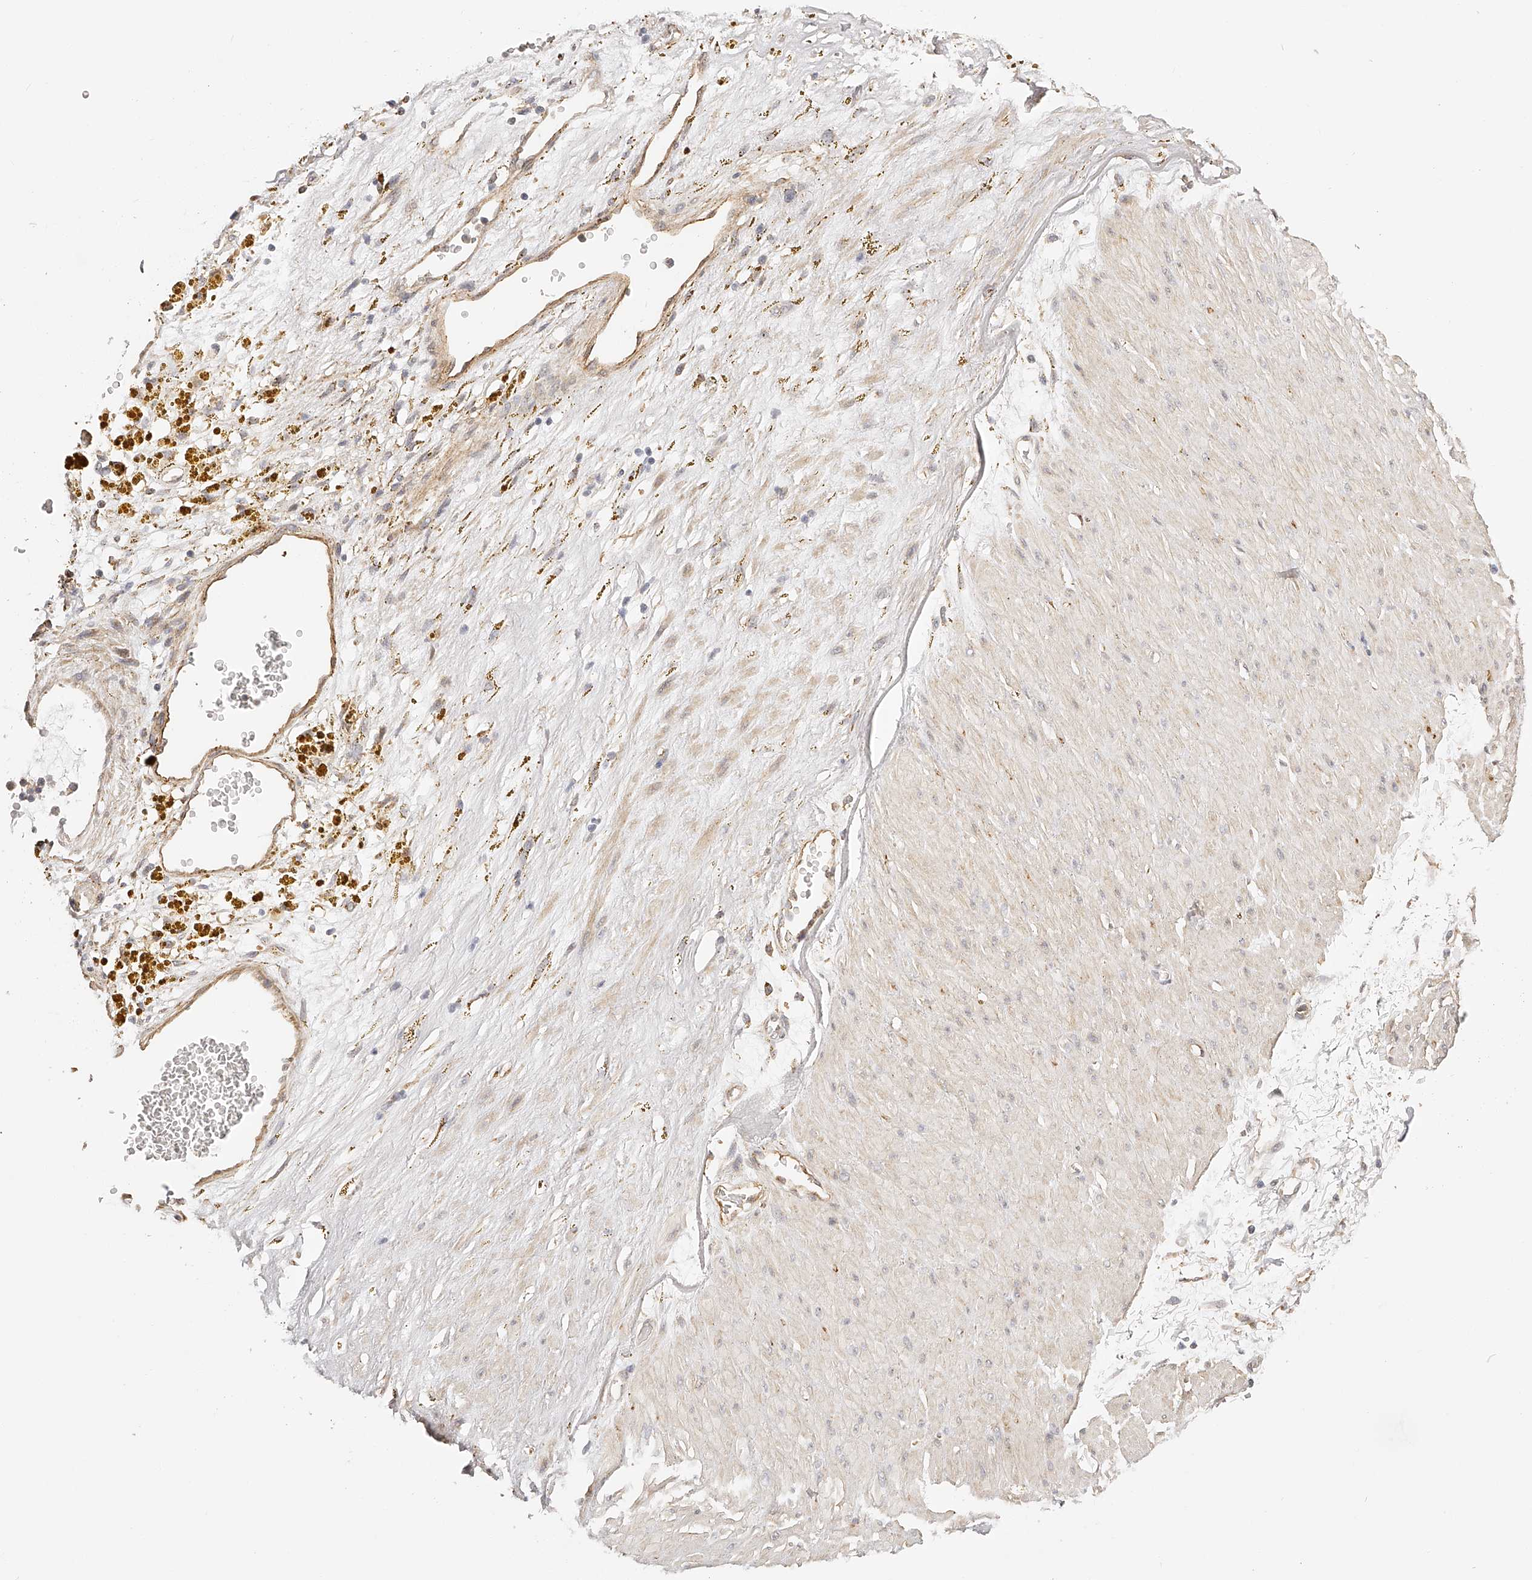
{"staining": {"intensity": "negative", "quantity": "none", "location": "none"}, "tissue": "adipose tissue", "cell_type": "Adipocytes", "image_type": "normal", "snomed": [{"axis": "morphology", "description": "Normal tissue, NOS"}, {"axis": "topography", "description": "Soft tissue"}], "caption": "A histopathology image of adipose tissue stained for a protein displays no brown staining in adipocytes.", "gene": "SYNC", "patient": {"sex": "male", "age": 72}}